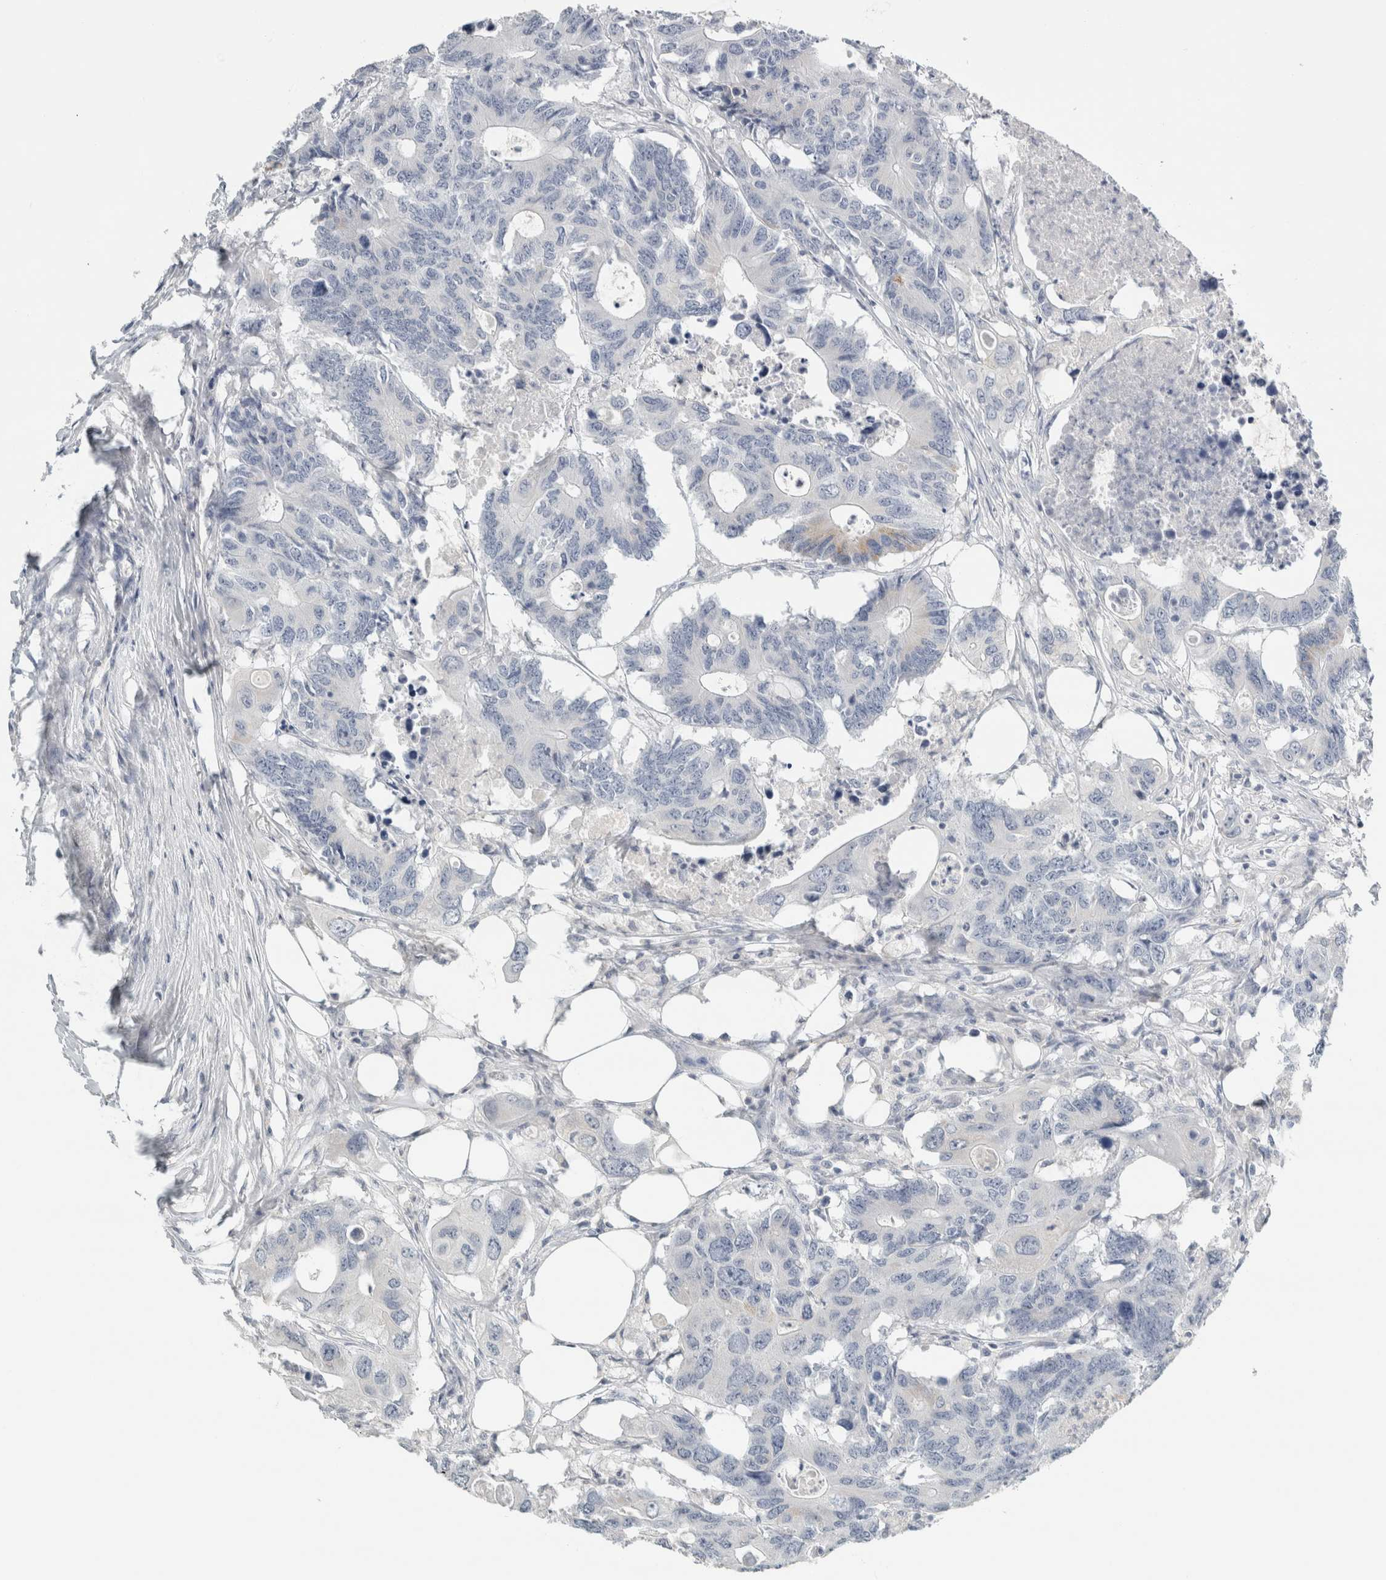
{"staining": {"intensity": "weak", "quantity": "<25%", "location": "cytoplasmic/membranous"}, "tissue": "colorectal cancer", "cell_type": "Tumor cells", "image_type": "cancer", "snomed": [{"axis": "morphology", "description": "Adenocarcinoma, NOS"}, {"axis": "topography", "description": "Colon"}], "caption": "High magnification brightfield microscopy of adenocarcinoma (colorectal) stained with DAB (brown) and counterstained with hematoxylin (blue): tumor cells show no significant staining.", "gene": "CRAT", "patient": {"sex": "male", "age": 71}}